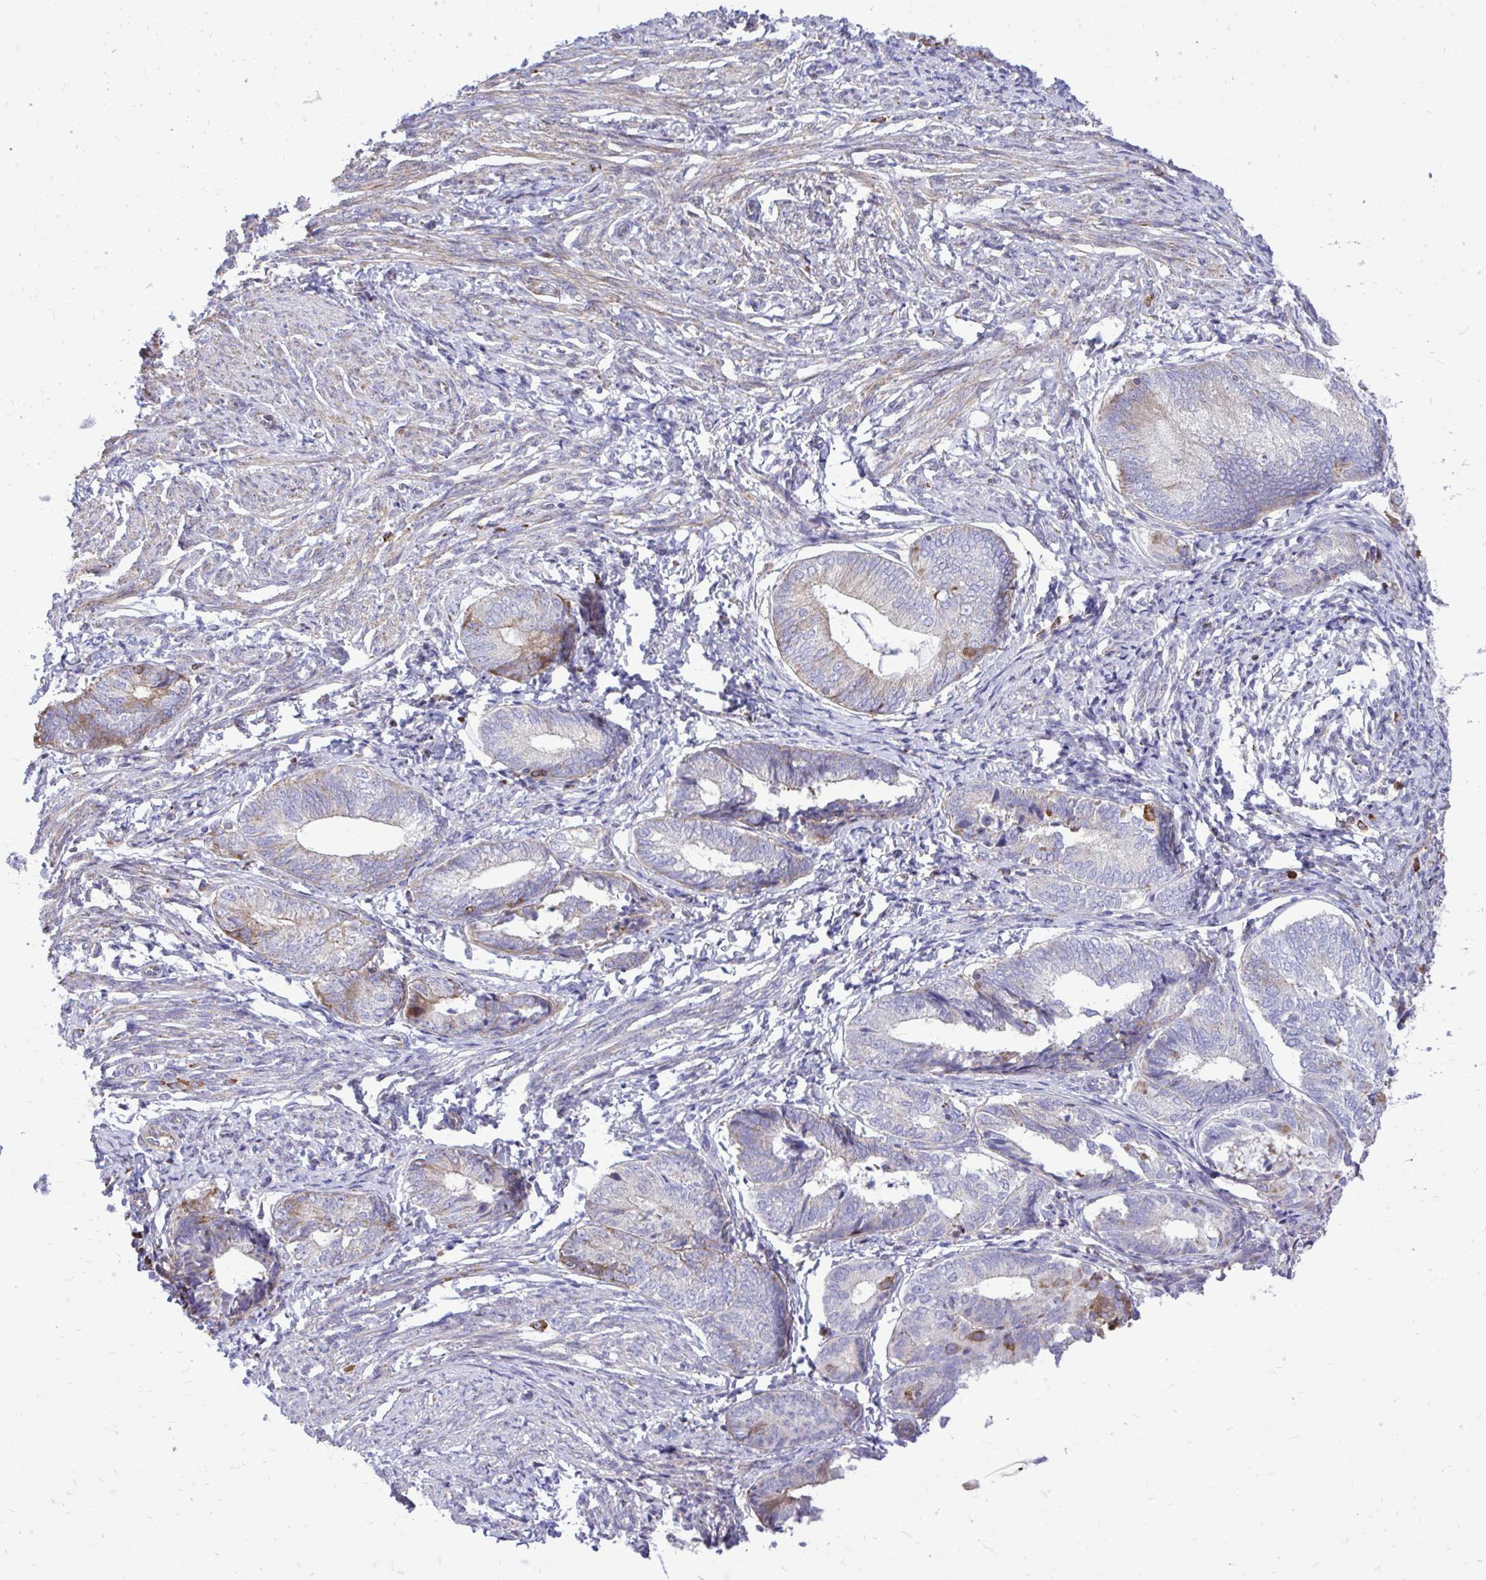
{"staining": {"intensity": "weak", "quantity": "<25%", "location": "cytoplasmic/membranous"}, "tissue": "endometrial cancer", "cell_type": "Tumor cells", "image_type": "cancer", "snomed": [{"axis": "morphology", "description": "Adenocarcinoma, NOS"}, {"axis": "topography", "description": "Endometrium"}], "caption": "Immunohistochemistry of human endometrial cancer demonstrates no expression in tumor cells.", "gene": "ATP13A2", "patient": {"sex": "female", "age": 87}}